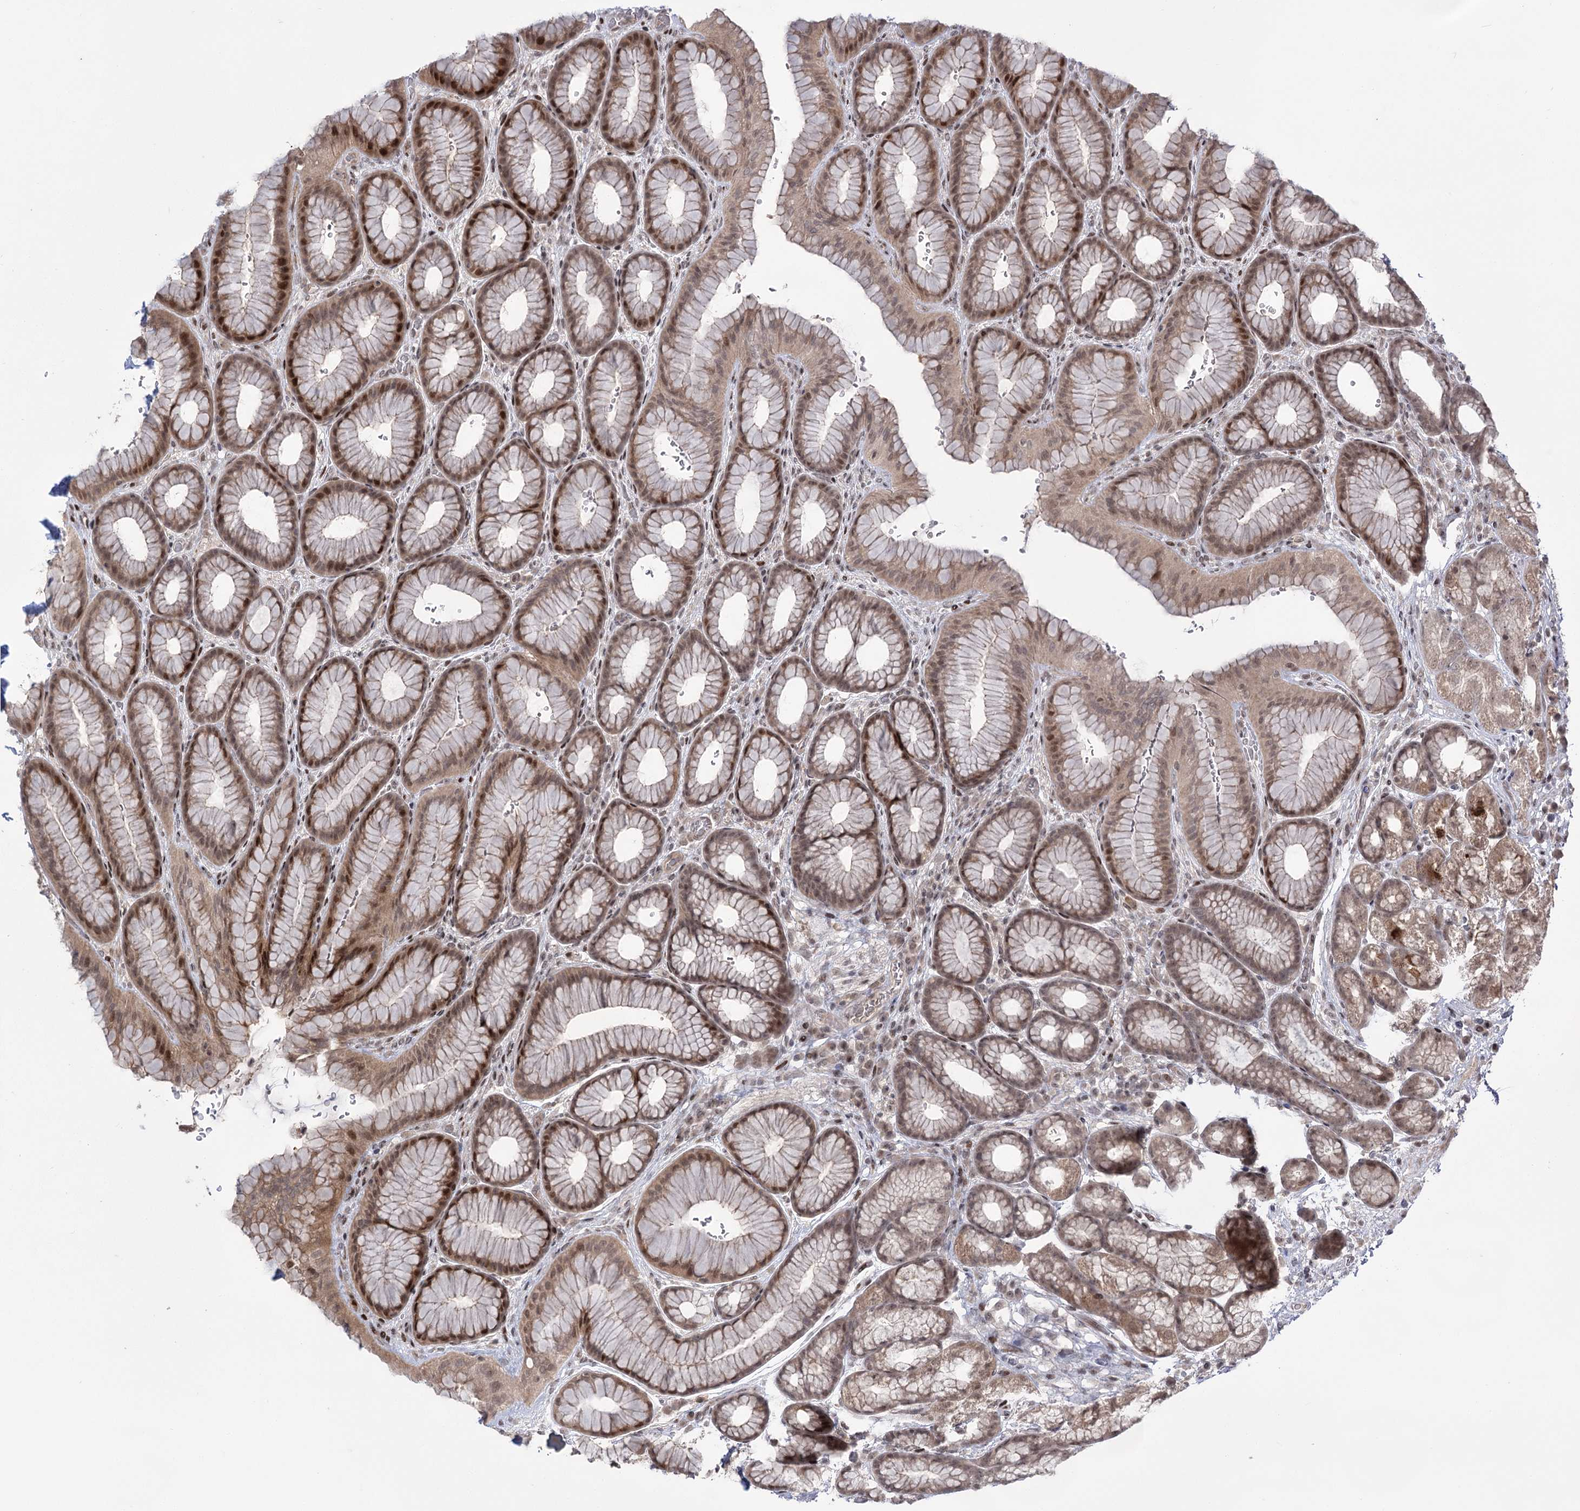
{"staining": {"intensity": "moderate", "quantity": ">75%", "location": "cytoplasmic/membranous,nuclear"}, "tissue": "stomach", "cell_type": "Glandular cells", "image_type": "normal", "snomed": [{"axis": "morphology", "description": "Normal tissue, NOS"}, {"axis": "morphology", "description": "Adenocarcinoma, NOS"}, {"axis": "topography", "description": "Stomach"}], "caption": "Human stomach stained for a protein (brown) exhibits moderate cytoplasmic/membranous,nuclear positive staining in approximately >75% of glandular cells.", "gene": "HELQ", "patient": {"sex": "male", "age": 57}}